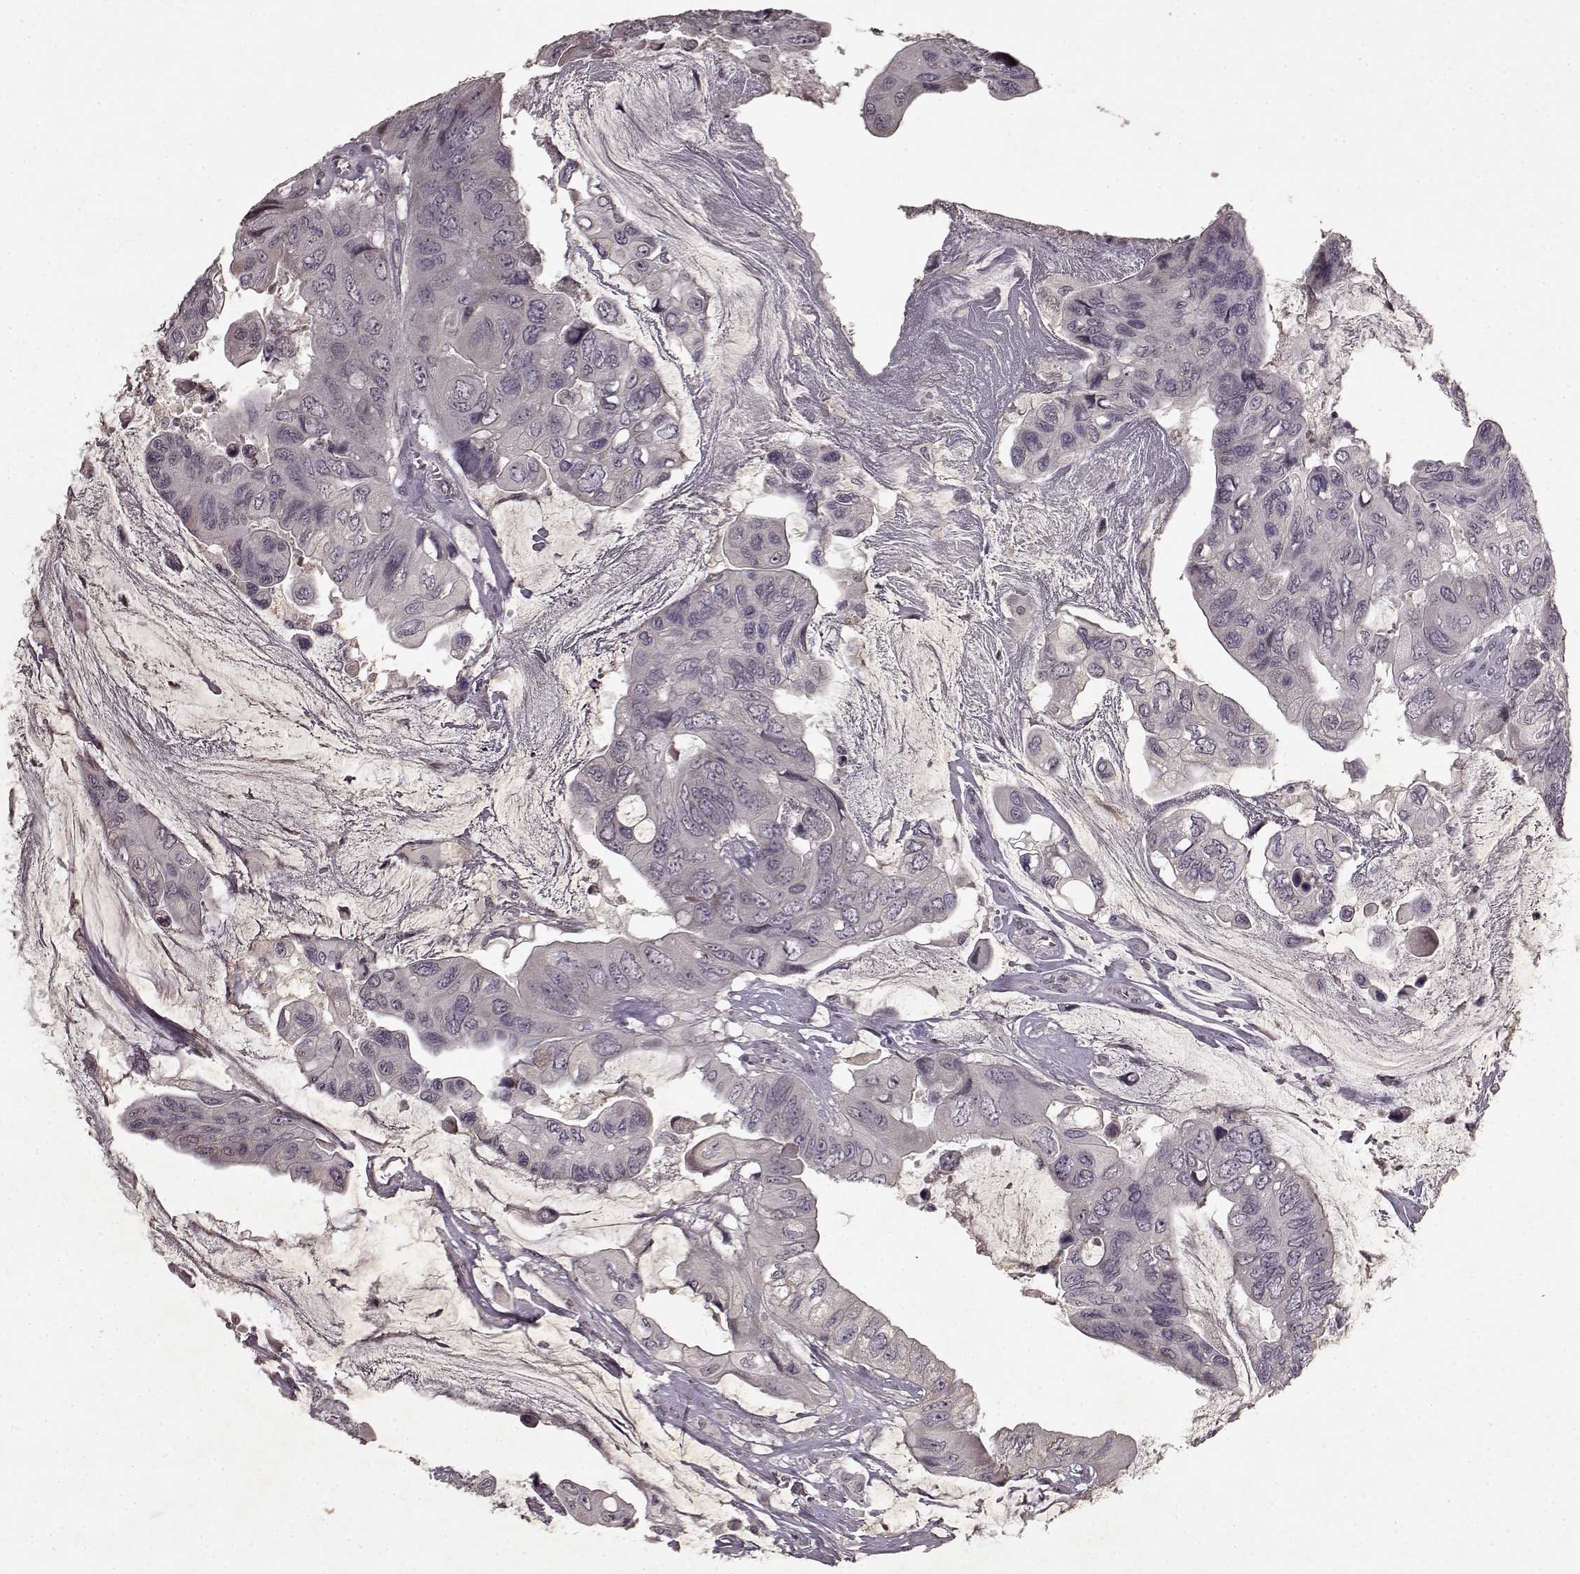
{"staining": {"intensity": "negative", "quantity": "none", "location": "none"}, "tissue": "colorectal cancer", "cell_type": "Tumor cells", "image_type": "cancer", "snomed": [{"axis": "morphology", "description": "Adenocarcinoma, NOS"}, {"axis": "topography", "description": "Rectum"}], "caption": "Colorectal adenocarcinoma stained for a protein using IHC demonstrates no expression tumor cells.", "gene": "LHB", "patient": {"sex": "male", "age": 63}}